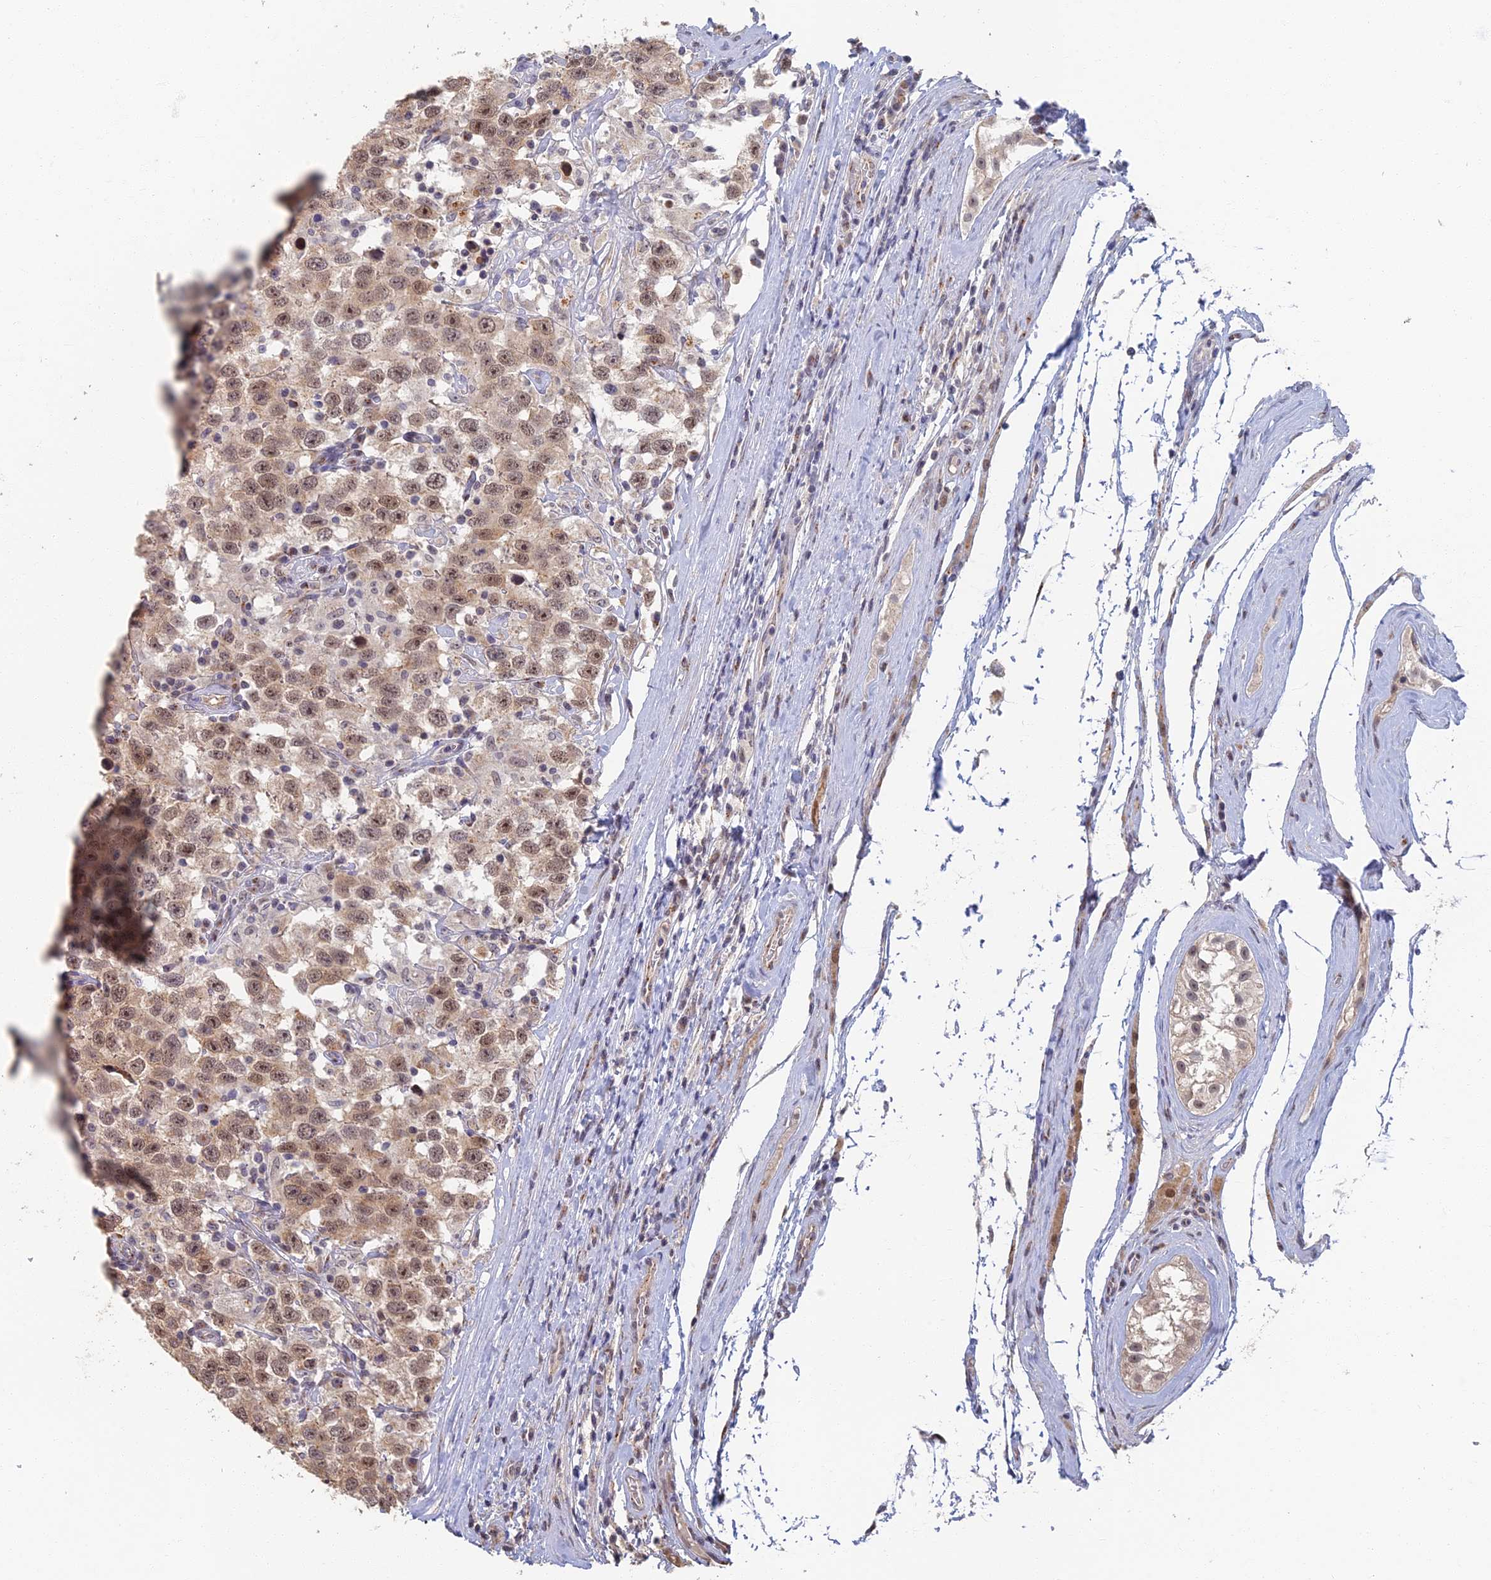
{"staining": {"intensity": "weak", "quantity": ">75%", "location": "cytoplasmic/membranous,nuclear"}, "tissue": "testis cancer", "cell_type": "Tumor cells", "image_type": "cancer", "snomed": [{"axis": "morphology", "description": "Seminoma, NOS"}, {"axis": "topography", "description": "Testis"}], "caption": "DAB immunohistochemical staining of human testis cancer (seminoma) shows weak cytoplasmic/membranous and nuclear protein expression in approximately >75% of tumor cells.", "gene": "GPATCH1", "patient": {"sex": "male", "age": 41}}